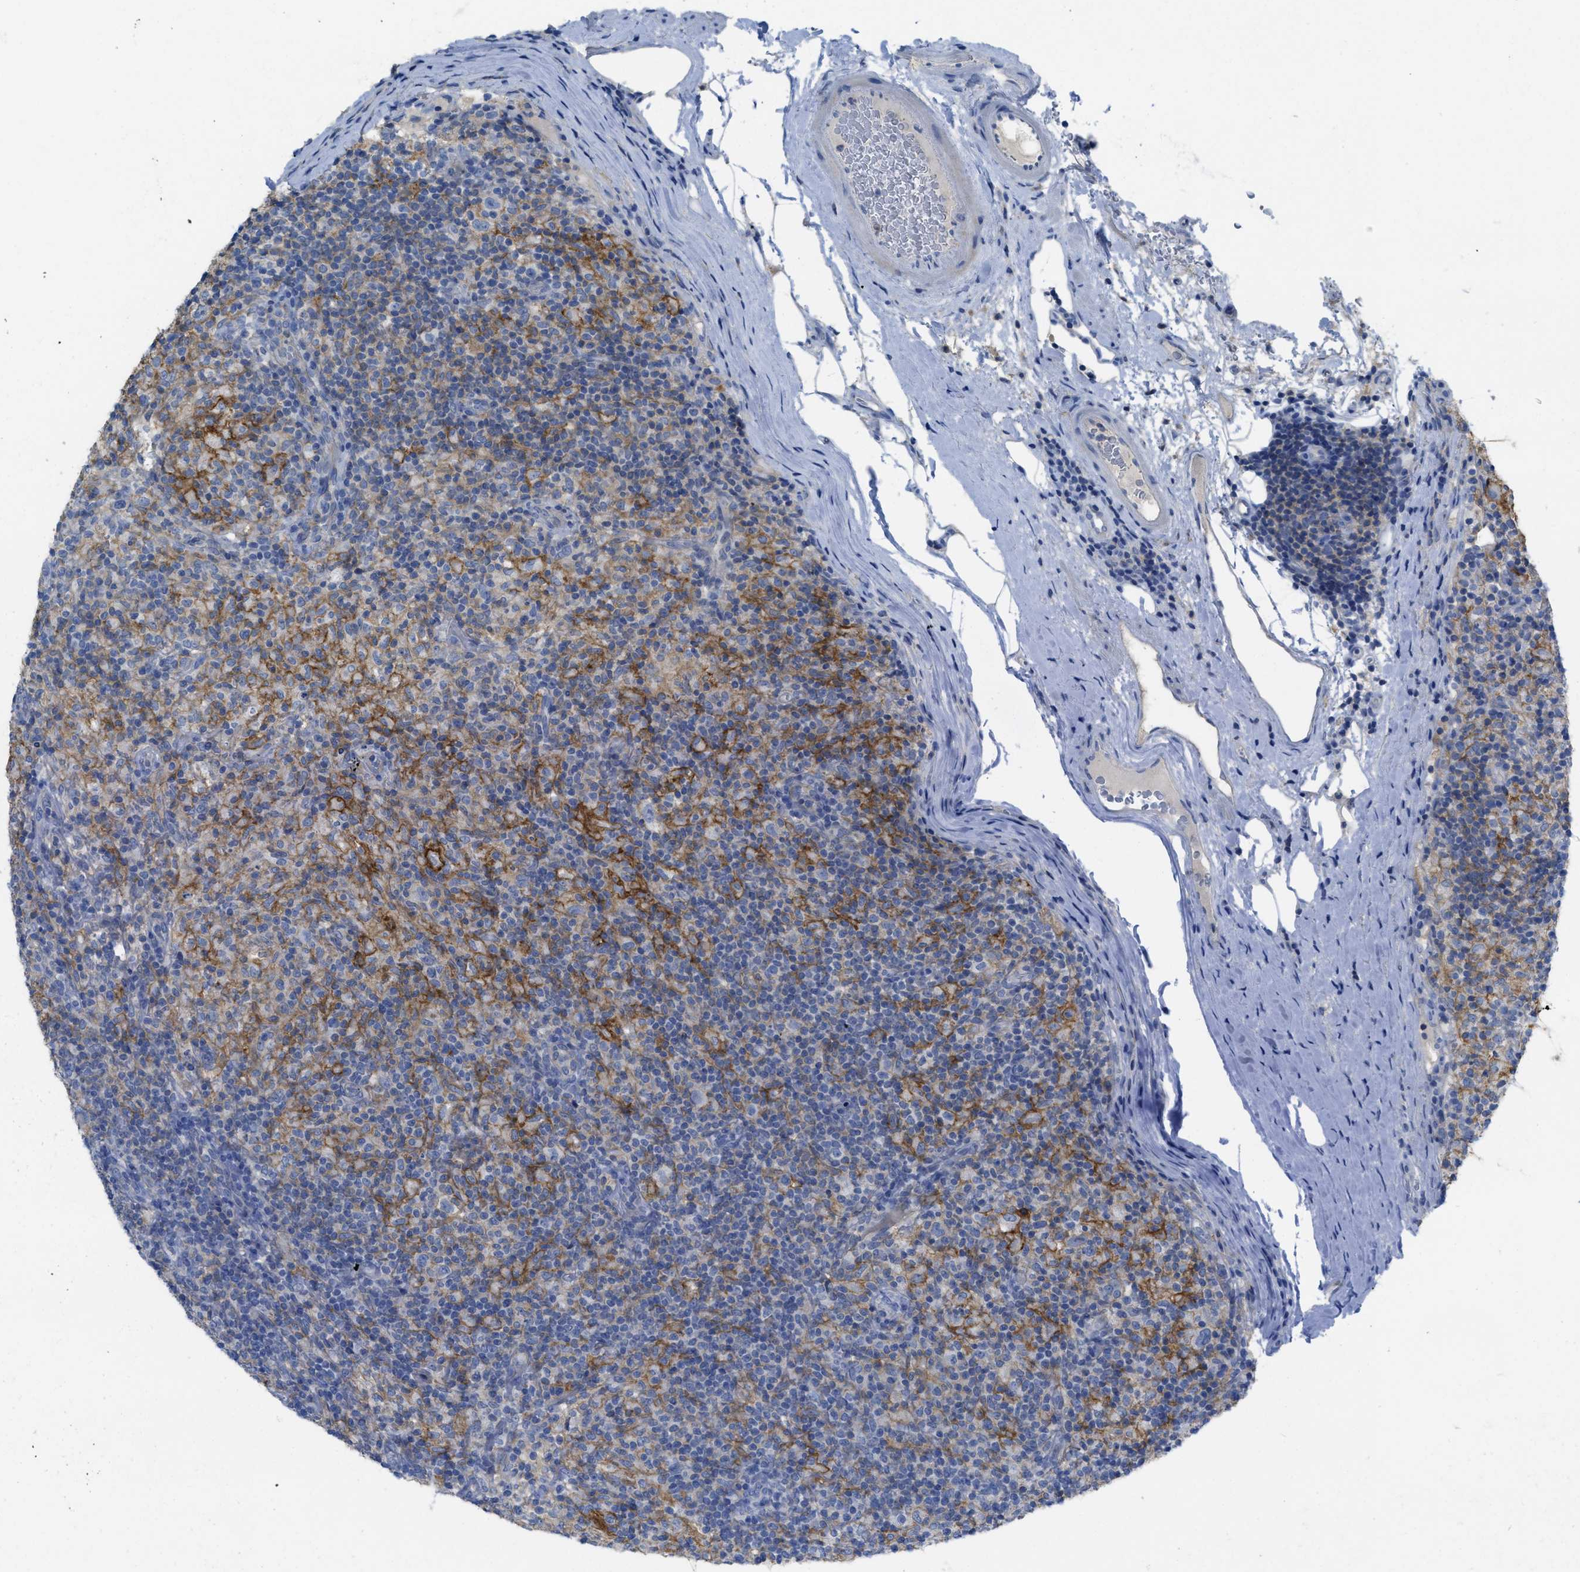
{"staining": {"intensity": "negative", "quantity": "none", "location": "none"}, "tissue": "lymphoma", "cell_type": "Tumor cells", "image_type": "cancer", "snomed": [{"axis": "morphology", "description": "Hodgkin's disease, NOS"}, {"axis": "topography", "description": "Lymph node"}], "caption": "A histopathology image of human lymphoma is negative for staining in tumor cells.", "gene": "CNNM4", "patient": {"sex": "male", "age": 70}}